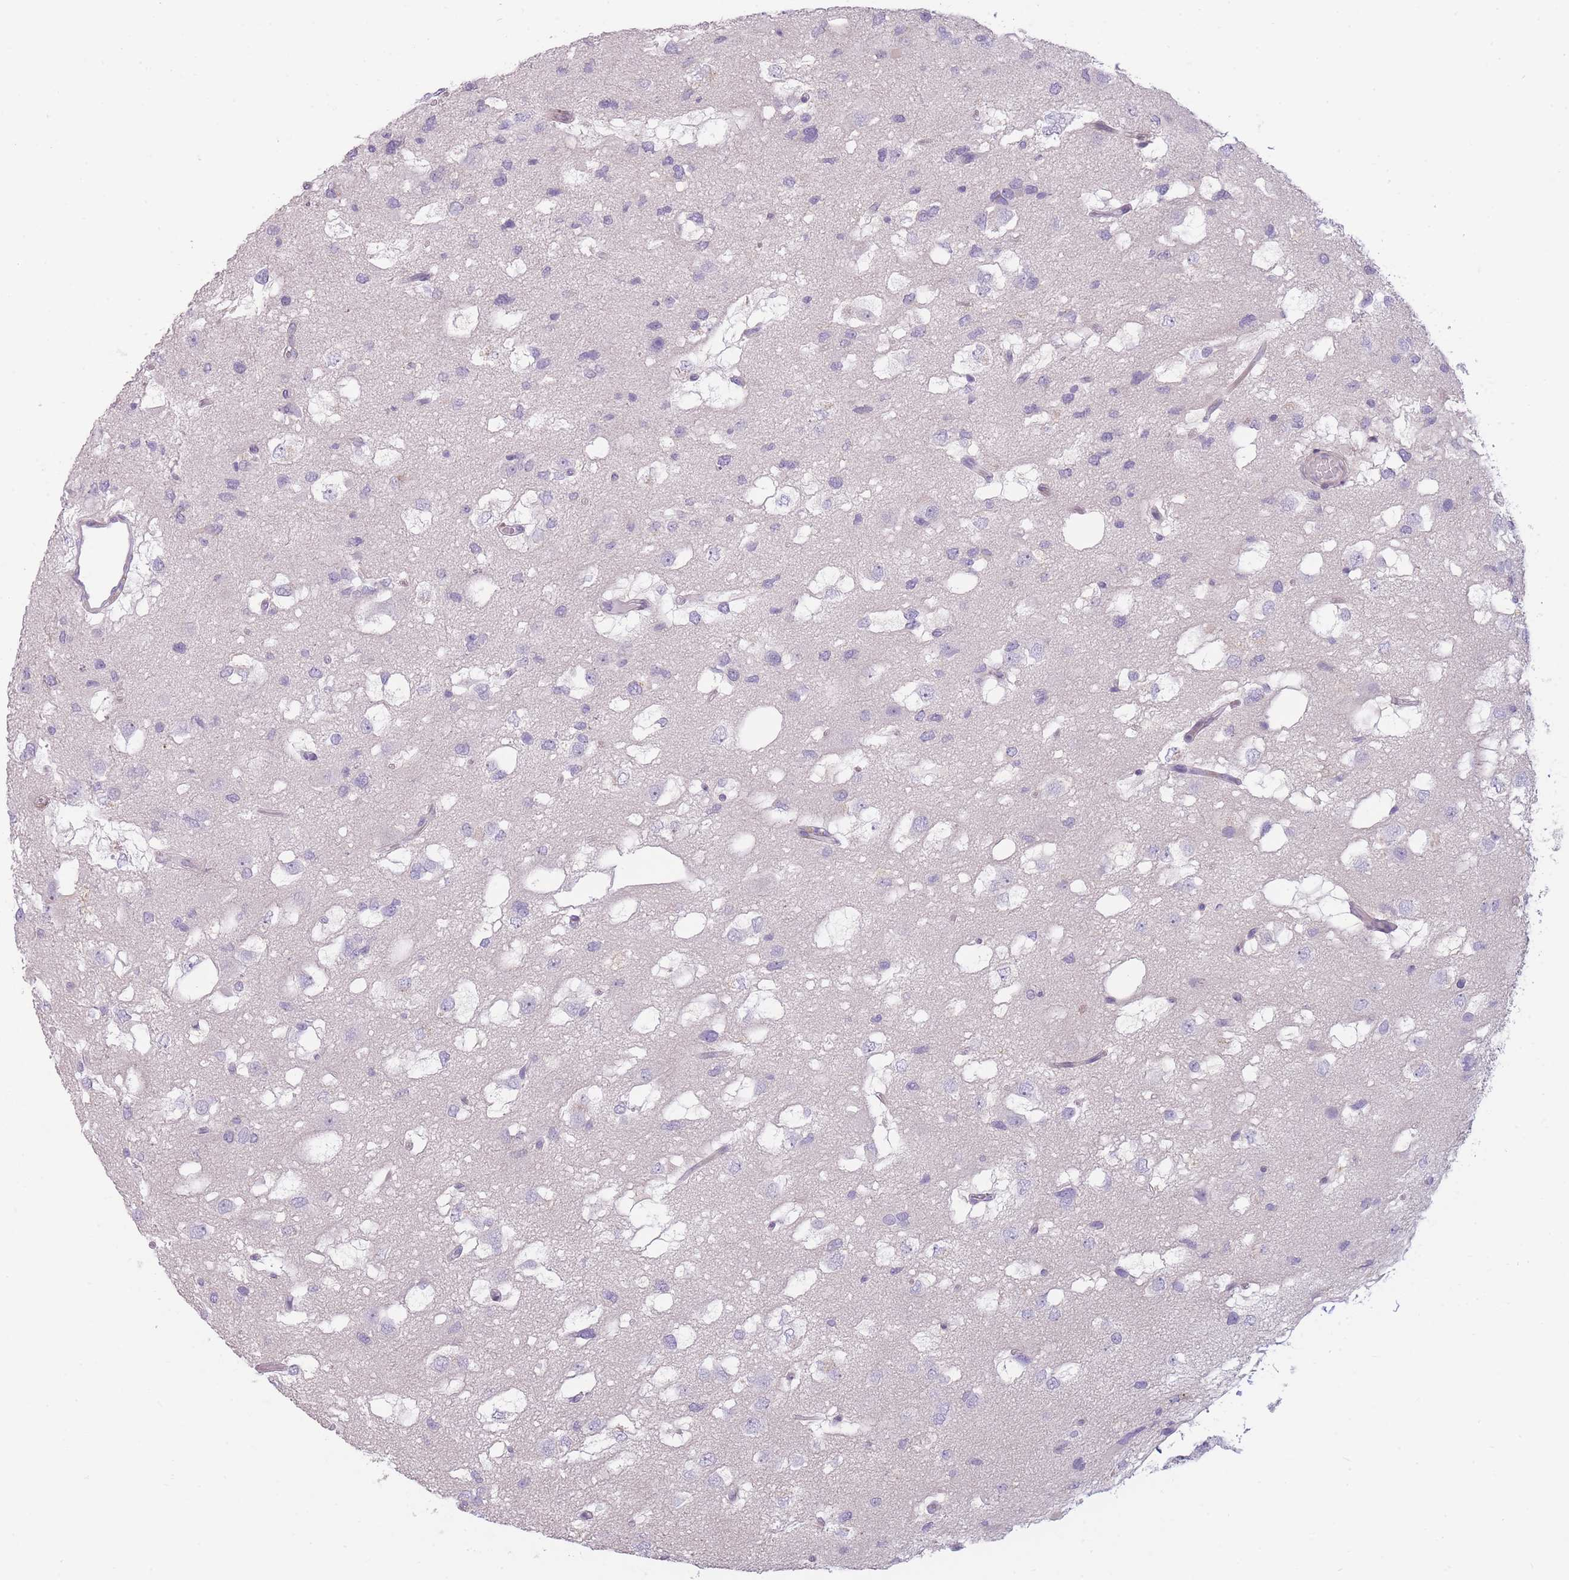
{"staining": {"intensity": "negative", "quantity": "none", "location": "none"}, "tissue": "glioma", "cell_type": "Tumor cells", "image_type": "cancer", "snomed": [{"axis": "morphology", "description": "Glioma, malignant, High grade"}, {"axis": "topography", "description": "Brain"}], "caption": "IHC of human glioma reveals no staining in tumor cells.", "gene": "TMEM236", "patient": {"sex": "male", "age": 53}}